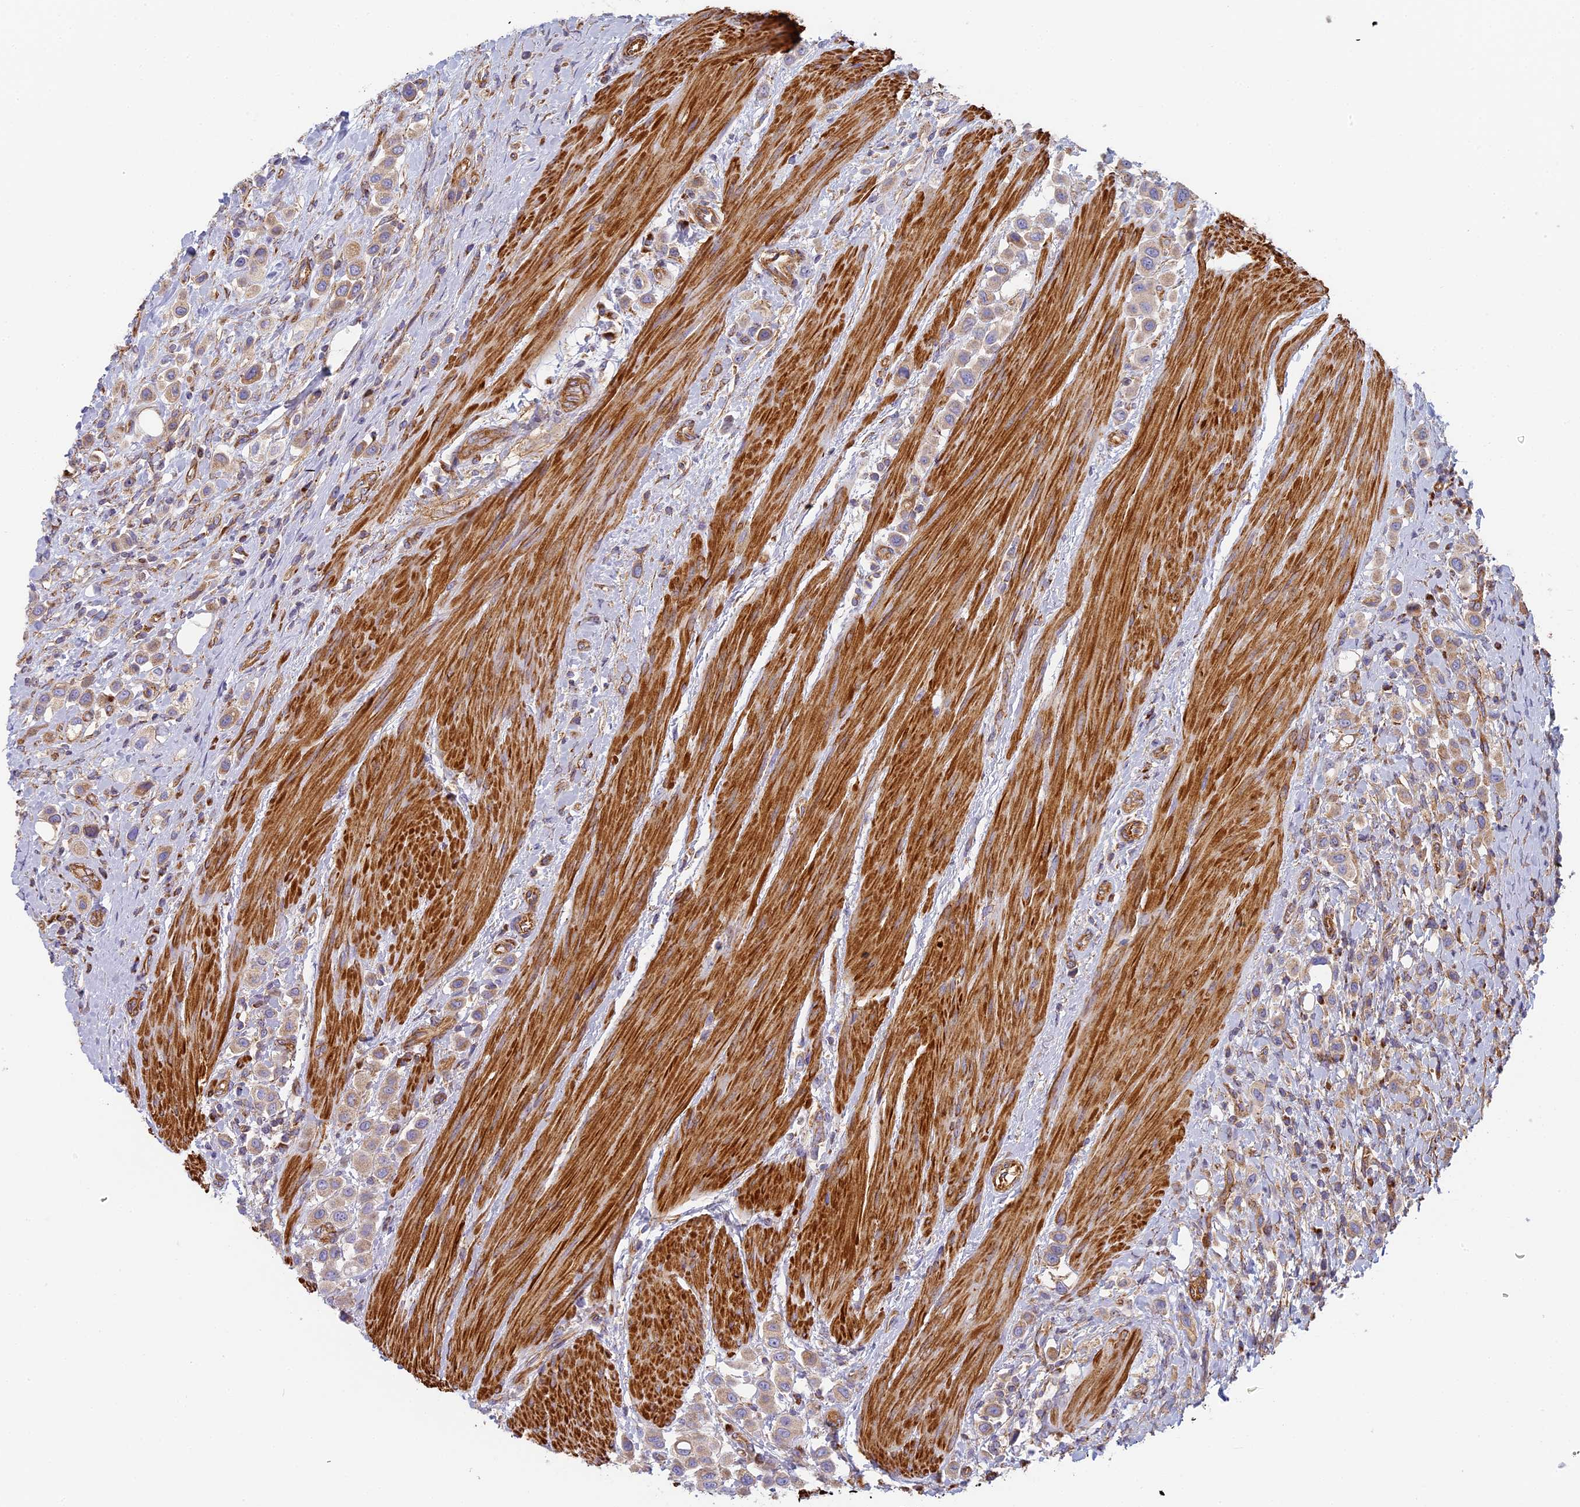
{"staining": {"intensity": "weak", "quantity": "25%-75%", "location": "cytoplasmic/membranous"}, "tissue": "urothelial cancer", "cell_type": "Tumor cells", "image_type": "cancer", "snomed": [{"axis": "morphology", "description": "Urothelial carcinoma, High grade"}, {"axis": "topography", "description": "Urinary bladder"}], "caption": "Immunohistochemical staining of urothelial carcinoma (high-grade) shows low levels of weak cytoplasmic/membranous expression in about 25%-75% of tumor cells. The staining was performed using DAB (3,3'-diaminobenzidine) to visualize the protein expression in brown, while the nuclei were stained in blue with hematoxylin (Magnification: 20x).", "gene": "DDA1", "patient": {"sex": "male", "age": 50}}